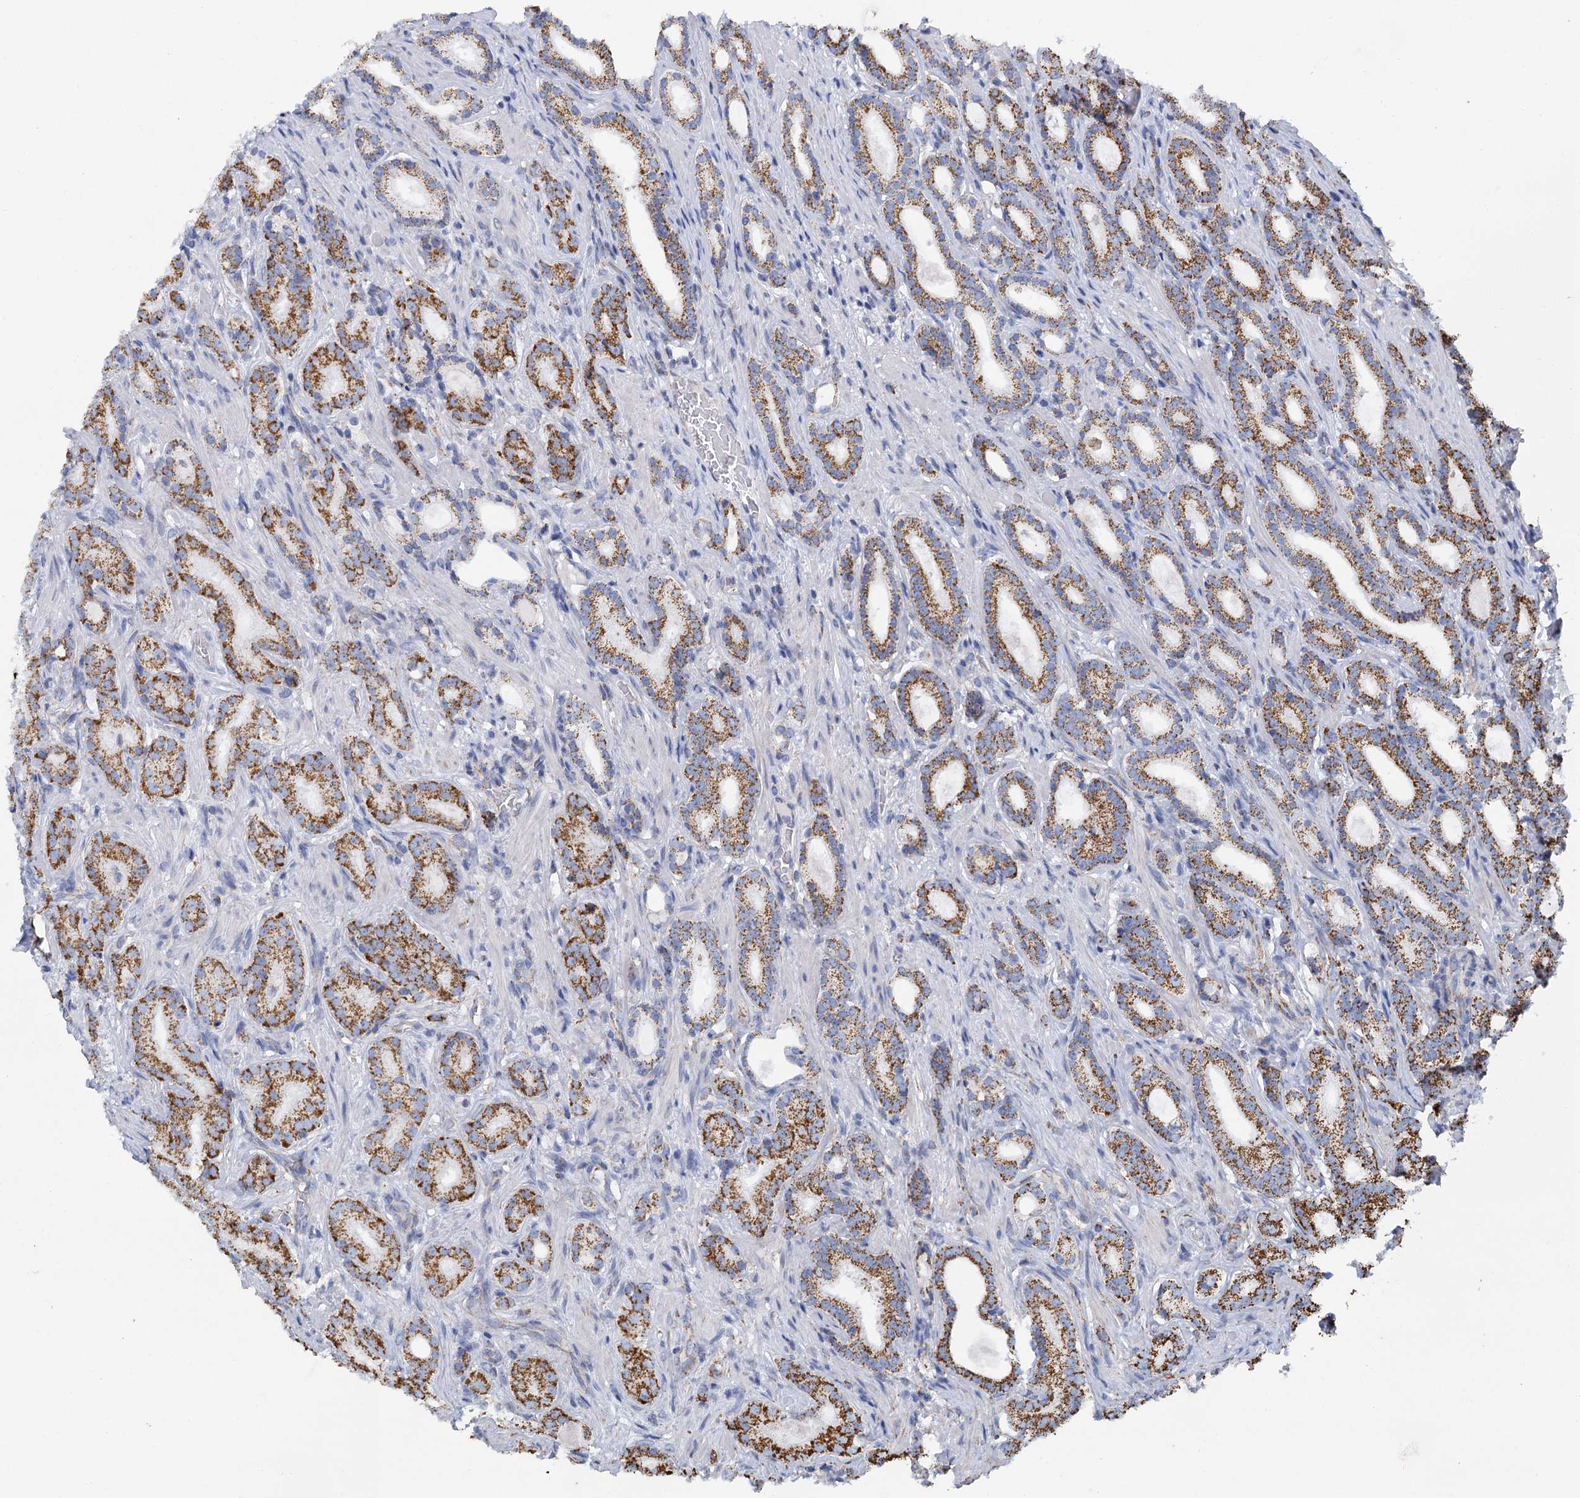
{"staining": {"intensity": "moderate", "quantity": ">75%", "location": "cytoplasmic/membranous"}, "tissue": "prostate cancer", "cell_type": "Tumor cells", "image_type": "cancer", "snomed": [{"axis": "morphology", "description": "Adenocarcinoma, Low grade"}, {"axis": "topography", "description": "Prostate"}], "caption": "Brown immunohistochemical staining in human low-grade adenocarcinoma (prostate) demonstrates moderate cytoplasmic/membranous positivity in approximately >75% of tumor cells.", "gene": "CCP110", "patient": {"sex": "male", "age": 71}}